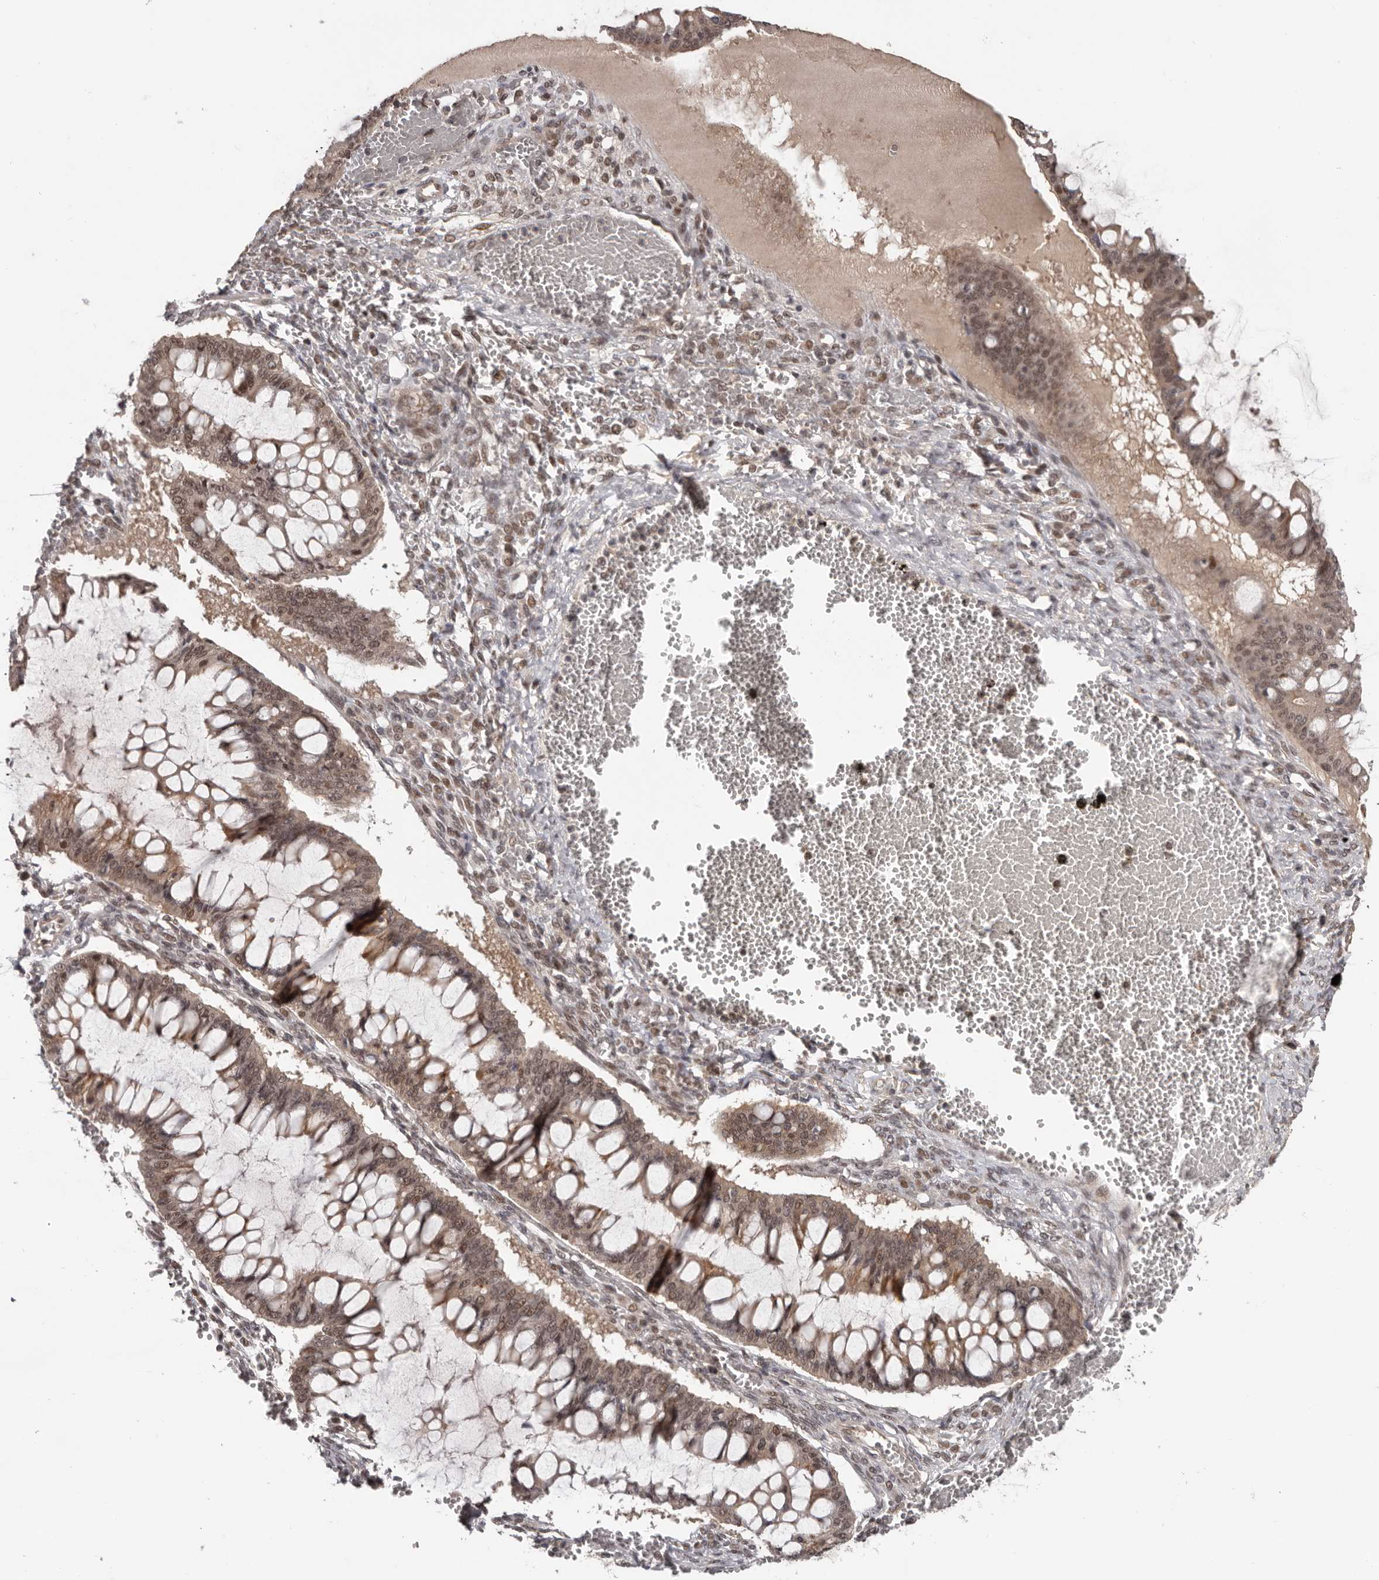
{"staining": {"intensity": "weak", "quantity": ">75%", "location": "cytoplasmic/membranous,nuclear"}, "tissue": "ovarian cancer", "cell_type": "Tumor cells", "image_type": "cancer", "snomed": [{"axis": "morphology", "description": "Cystadenocarcinoma, mucinous, NOS"}, {"axis": "topography", "description": "Ovary"}], "caption": "Ovarian mucinous cystadenocarcinoma stained with a brown dye exhibits weak cytoplasmic/membranous and nuclear positive expression in approximately >75% of tumor cells.", "gene": "TBX5", "patient": {"sex": "female", "age": 73}}